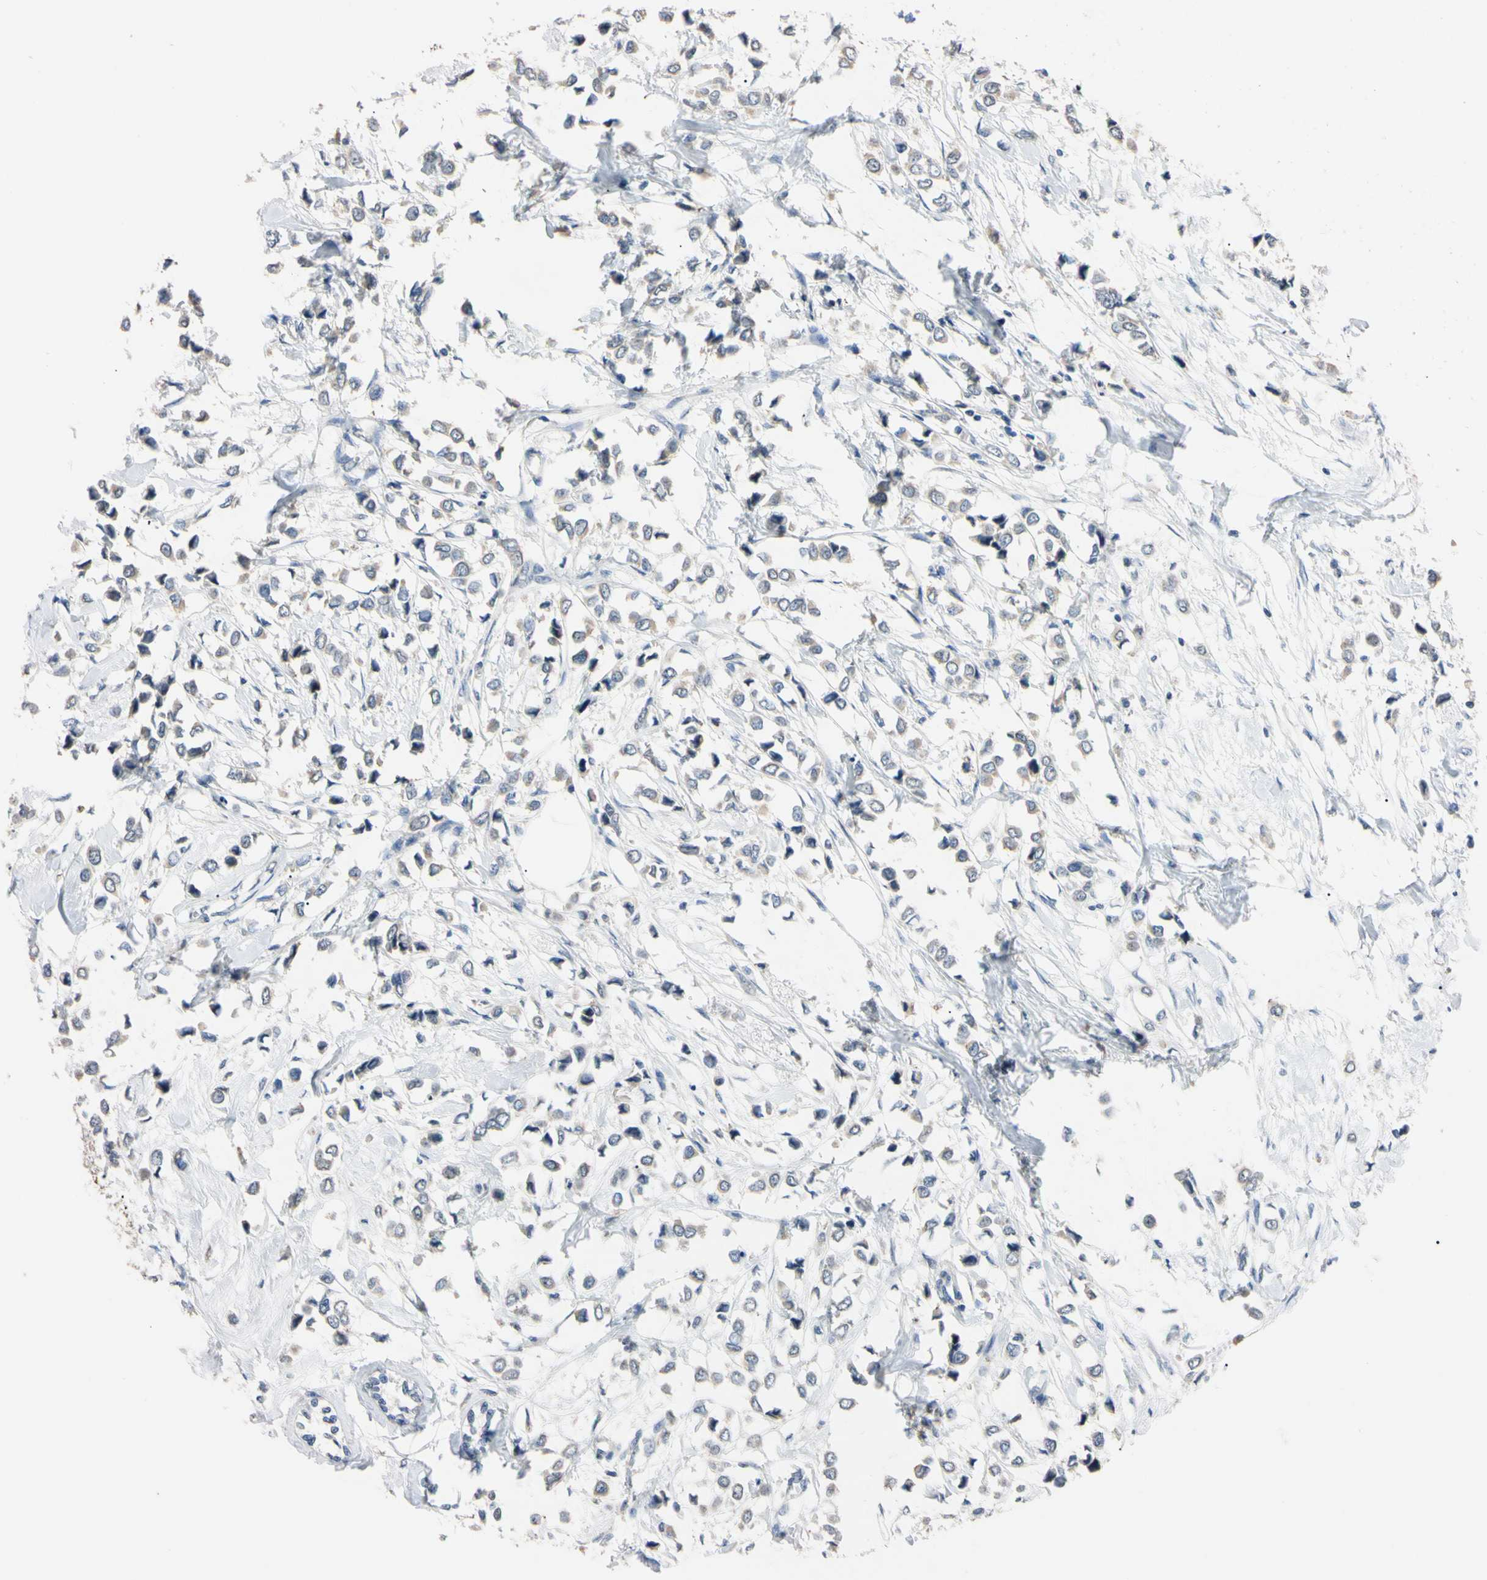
{"staining": {"intensity": "weak", "quantity": "<25%", "location": "cytoplasmic/membranous"}, "tissue": "breast cancer", "cell_type": "Tumor cells", "image_type": "cancer", "snomed": [{"axis": "morphology", "description": "Lobular carcinoma"}, {"axis": "topography", "description": "Breast"}], "caption": "This is a image of immunohistochemistry (IHC) staining of breast cancer, which shows no staining in tumor cells.", "gene": "PNKD", "patient": {"sex": "female", "age": 51}}